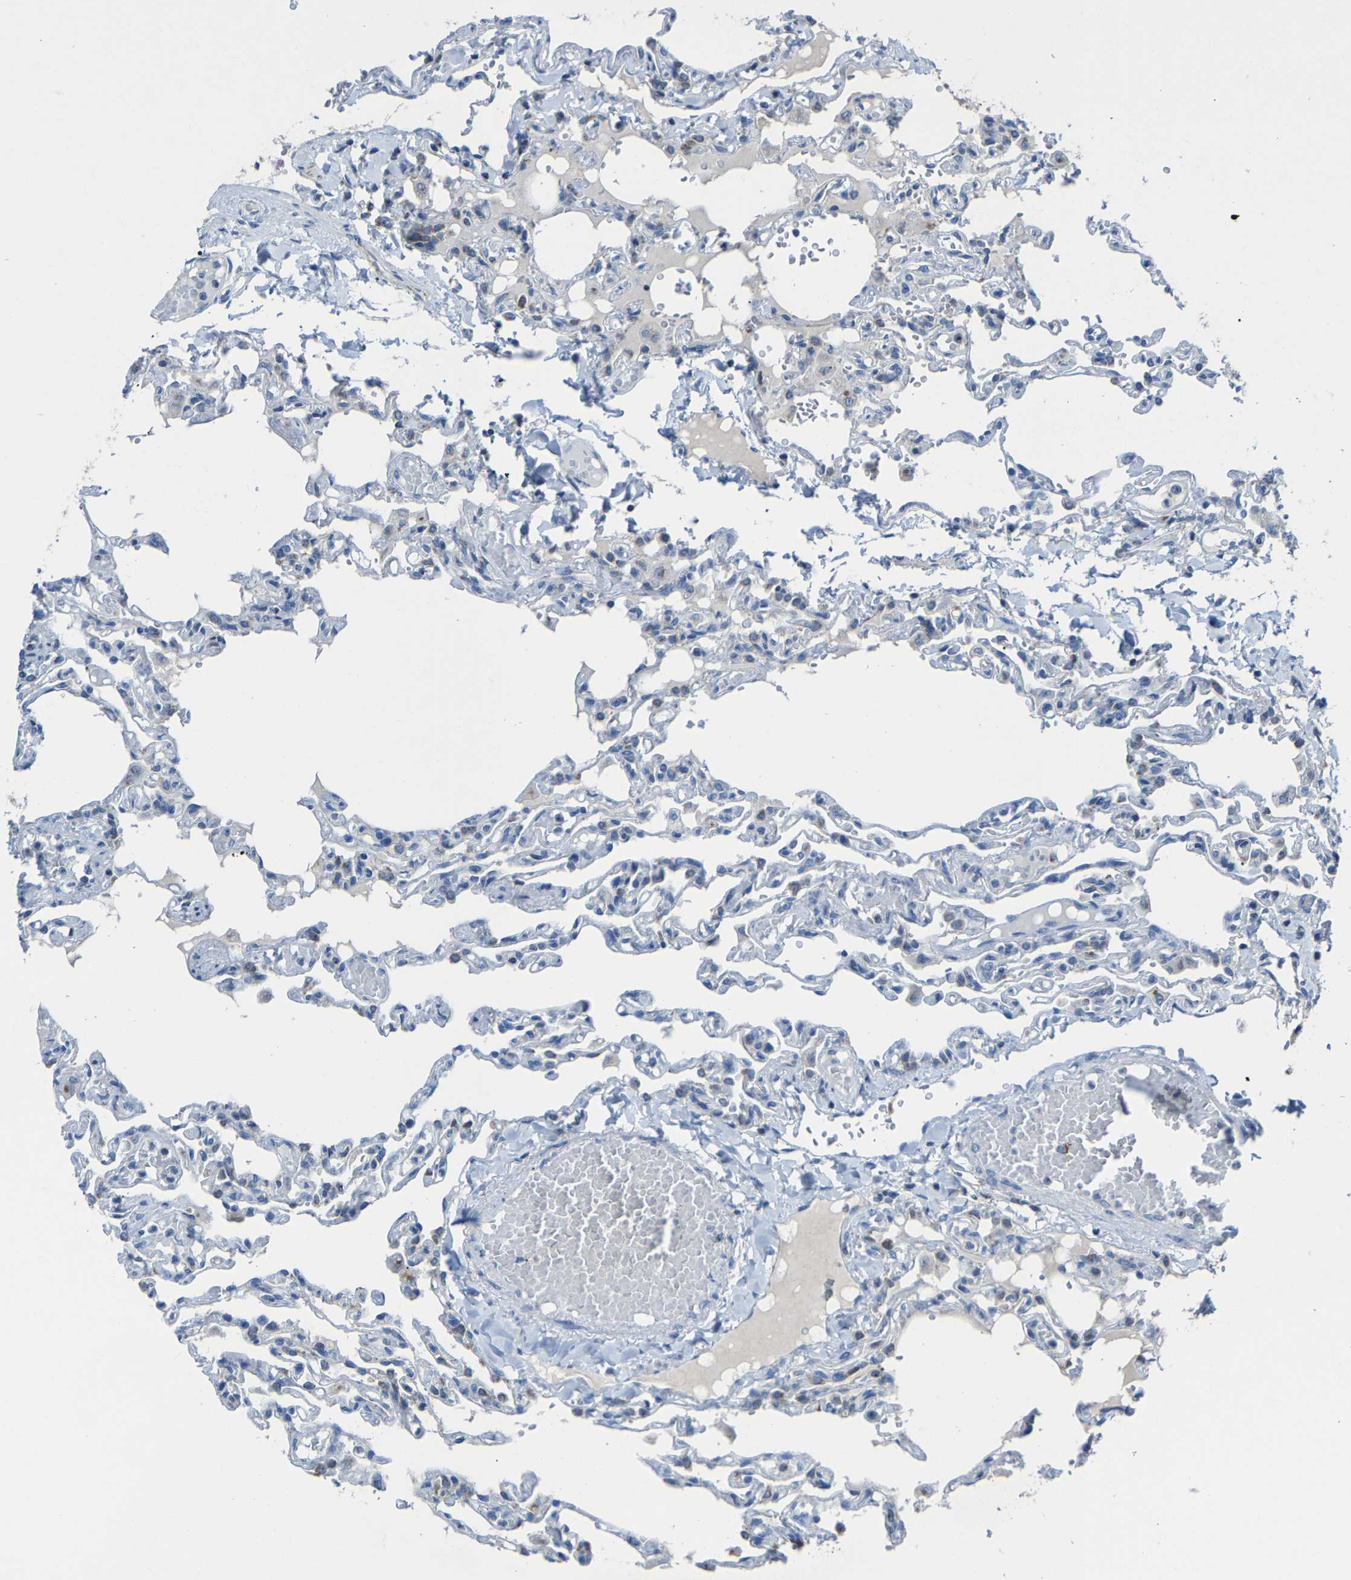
{"staining": {"intensity": "negative", "quantity": "none", "location": "none"}, "tissue": "lung", "cell_type": "Alveolar cells", "image_type": "normal", "snomed": [{"axis": "morphology", "description": "Normal tissue, NOS"}, {"axis": "topography", "description": "Lung"}], "caption": "DAB (3,3'-diaminobenzidine) immunohistochemical staining of unremarkable lung displays no significant expression in alveolar cells.", "gene": "CANT1", "patient": {"sex": "male", "age": 21}}